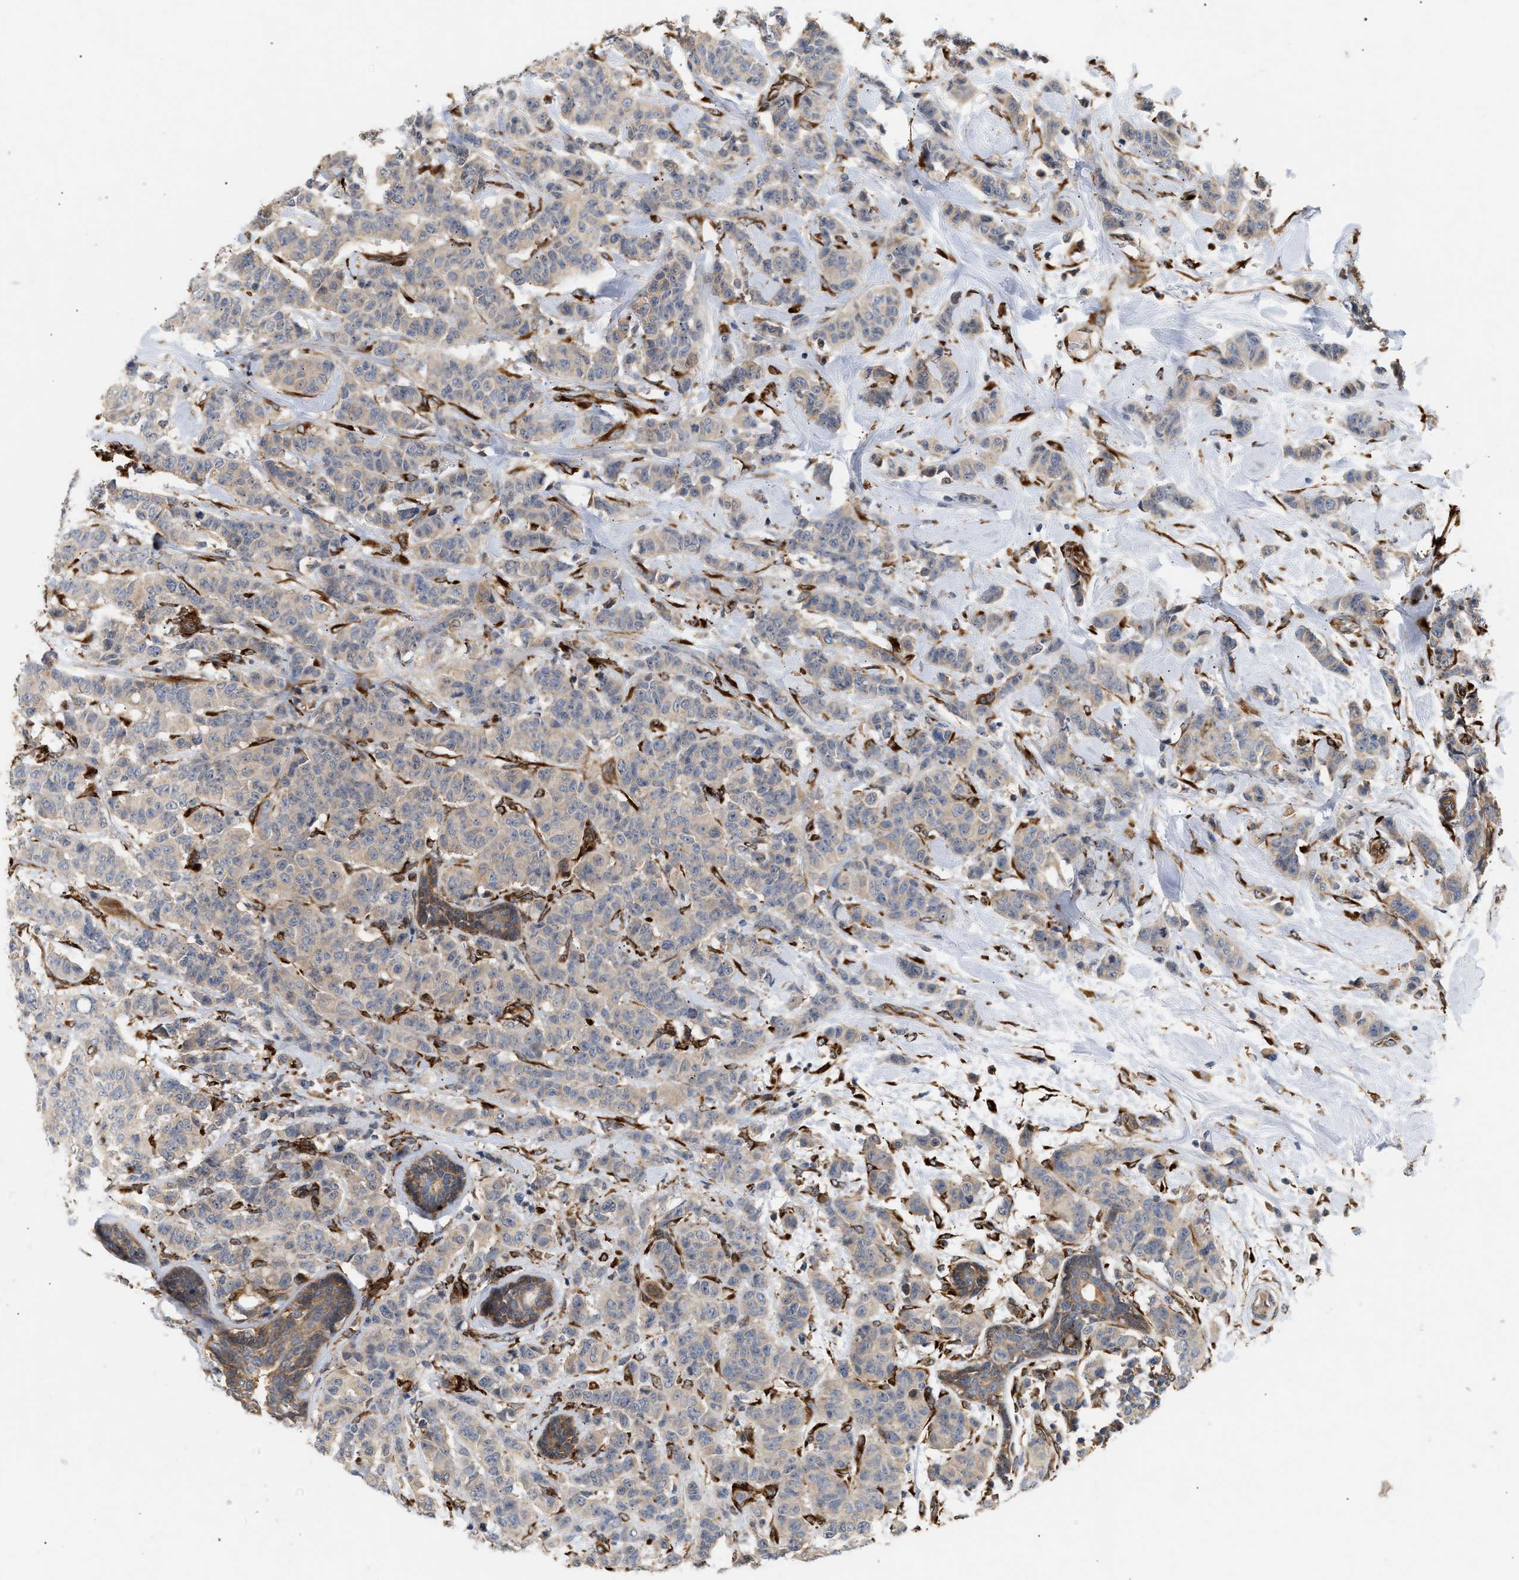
{"staining": {"intensity": "weak", "quantity": "<25%", "location": "cytoplasmic/membranous"}, "tissue": "breast cancer", "cell_type": "Tumor cells", "image_type": "cancer", "snomed": [{"axis": "morphology", "description": "Normal tissue, NOS"}, {"axis": "morphology", "description": "Duct carcinoma"}, {"axis": "topography", "description": "Breast"}], "caption": "A high-resolution histopathology image shows immunohistochemistry (IHC) staining of infiltrating ductal carcinoma (breast), which exhibits no significant positivity in tumor cells.", "gene": "PLCD1", "patient": {"sex": "female", "age": 40}}